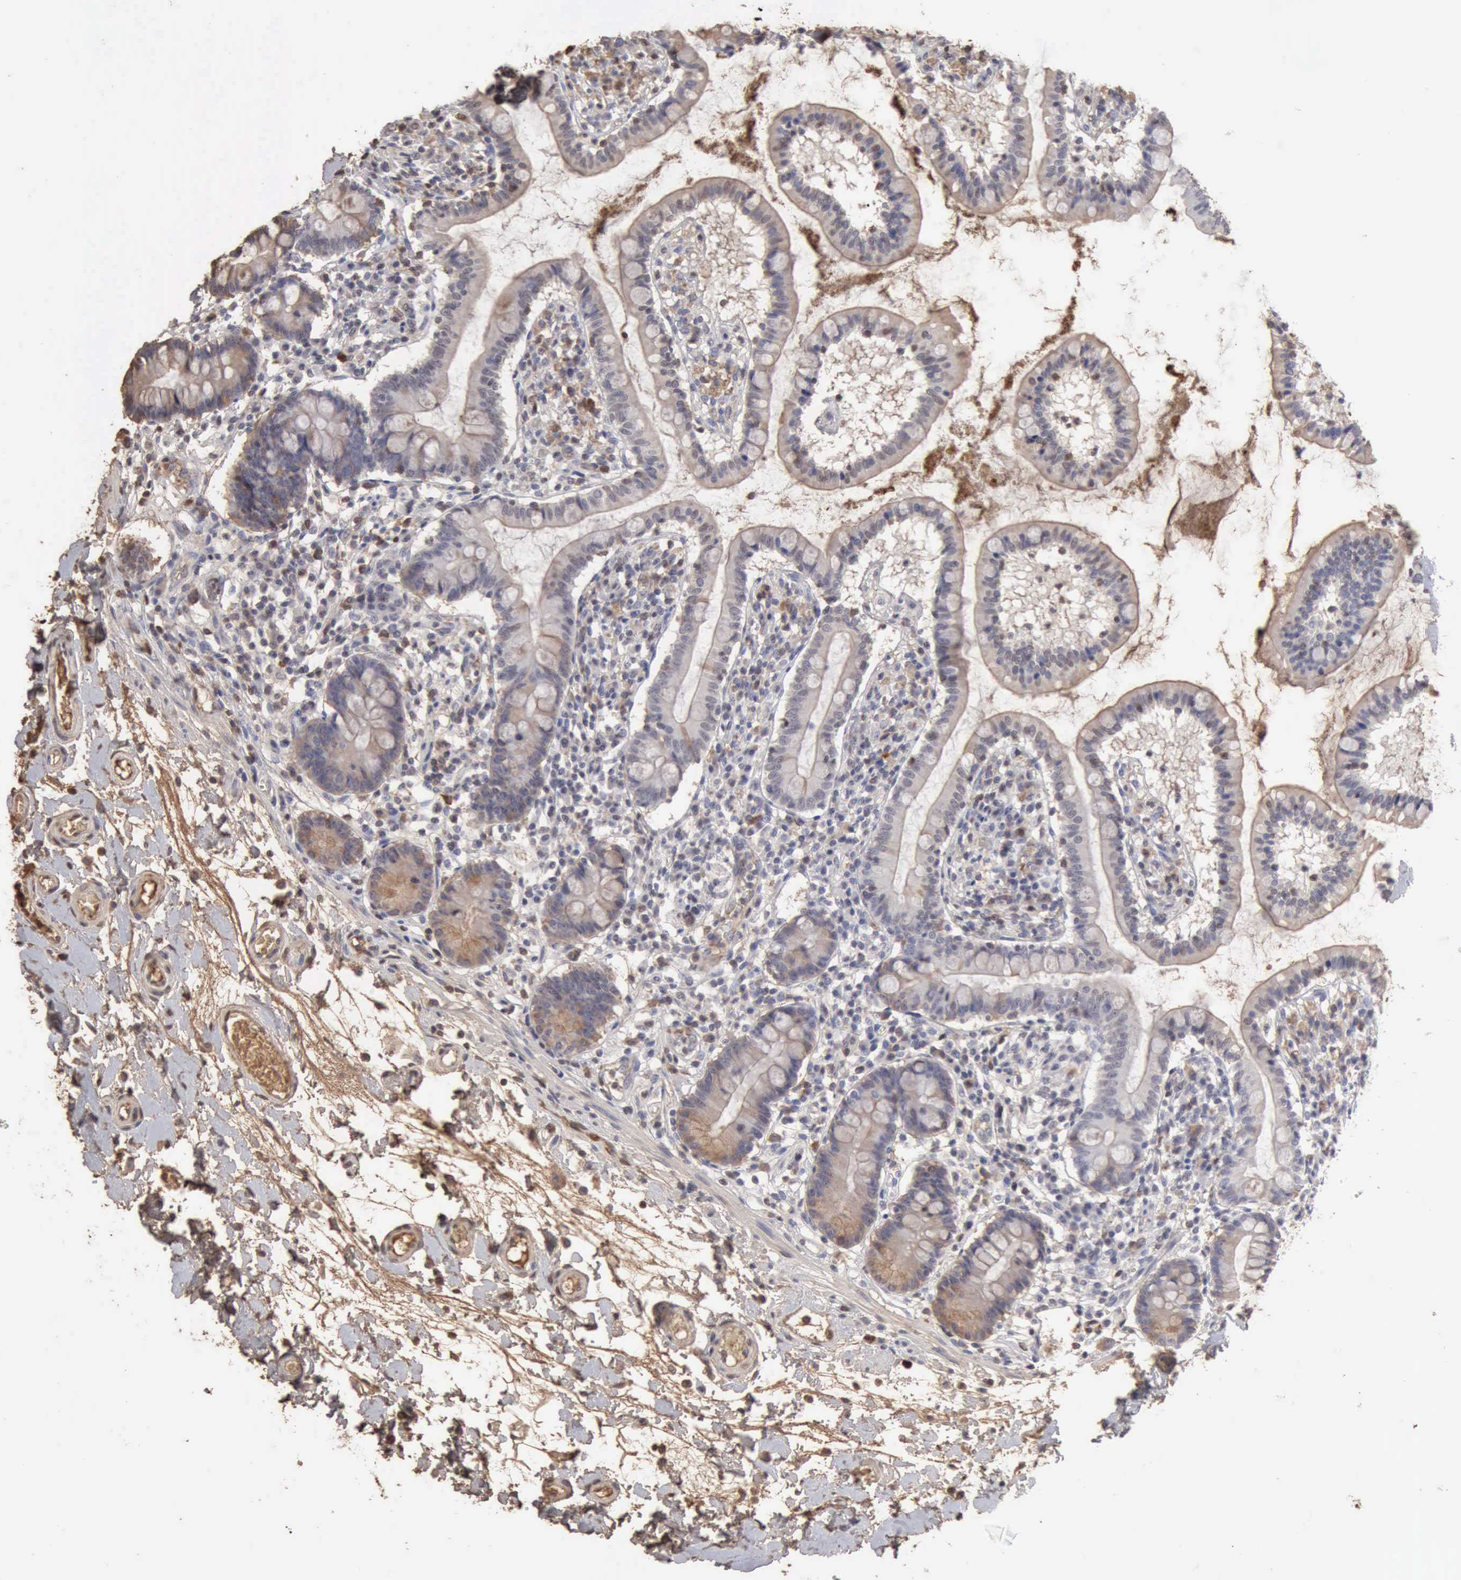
{"staining": {"intensity": "weak", "quantity": "<25%", "location": "cytoplasmic/membranous"}, "tissue": "small intestine", "cell_type": "Glandular cells", "image_type": "normal", "snomed": [{"axis": "morphology", "description": "Normal tissue, NOS"}, {"axis": "topography", "description": "Small intestine"}], "caption": "This is a micrograph of immunohistochemistry staining of benign small intestine, which shows no expression in glandular cells.", "gene": "SERPINA1", "patient": {"sex": "female", "age": 61}}